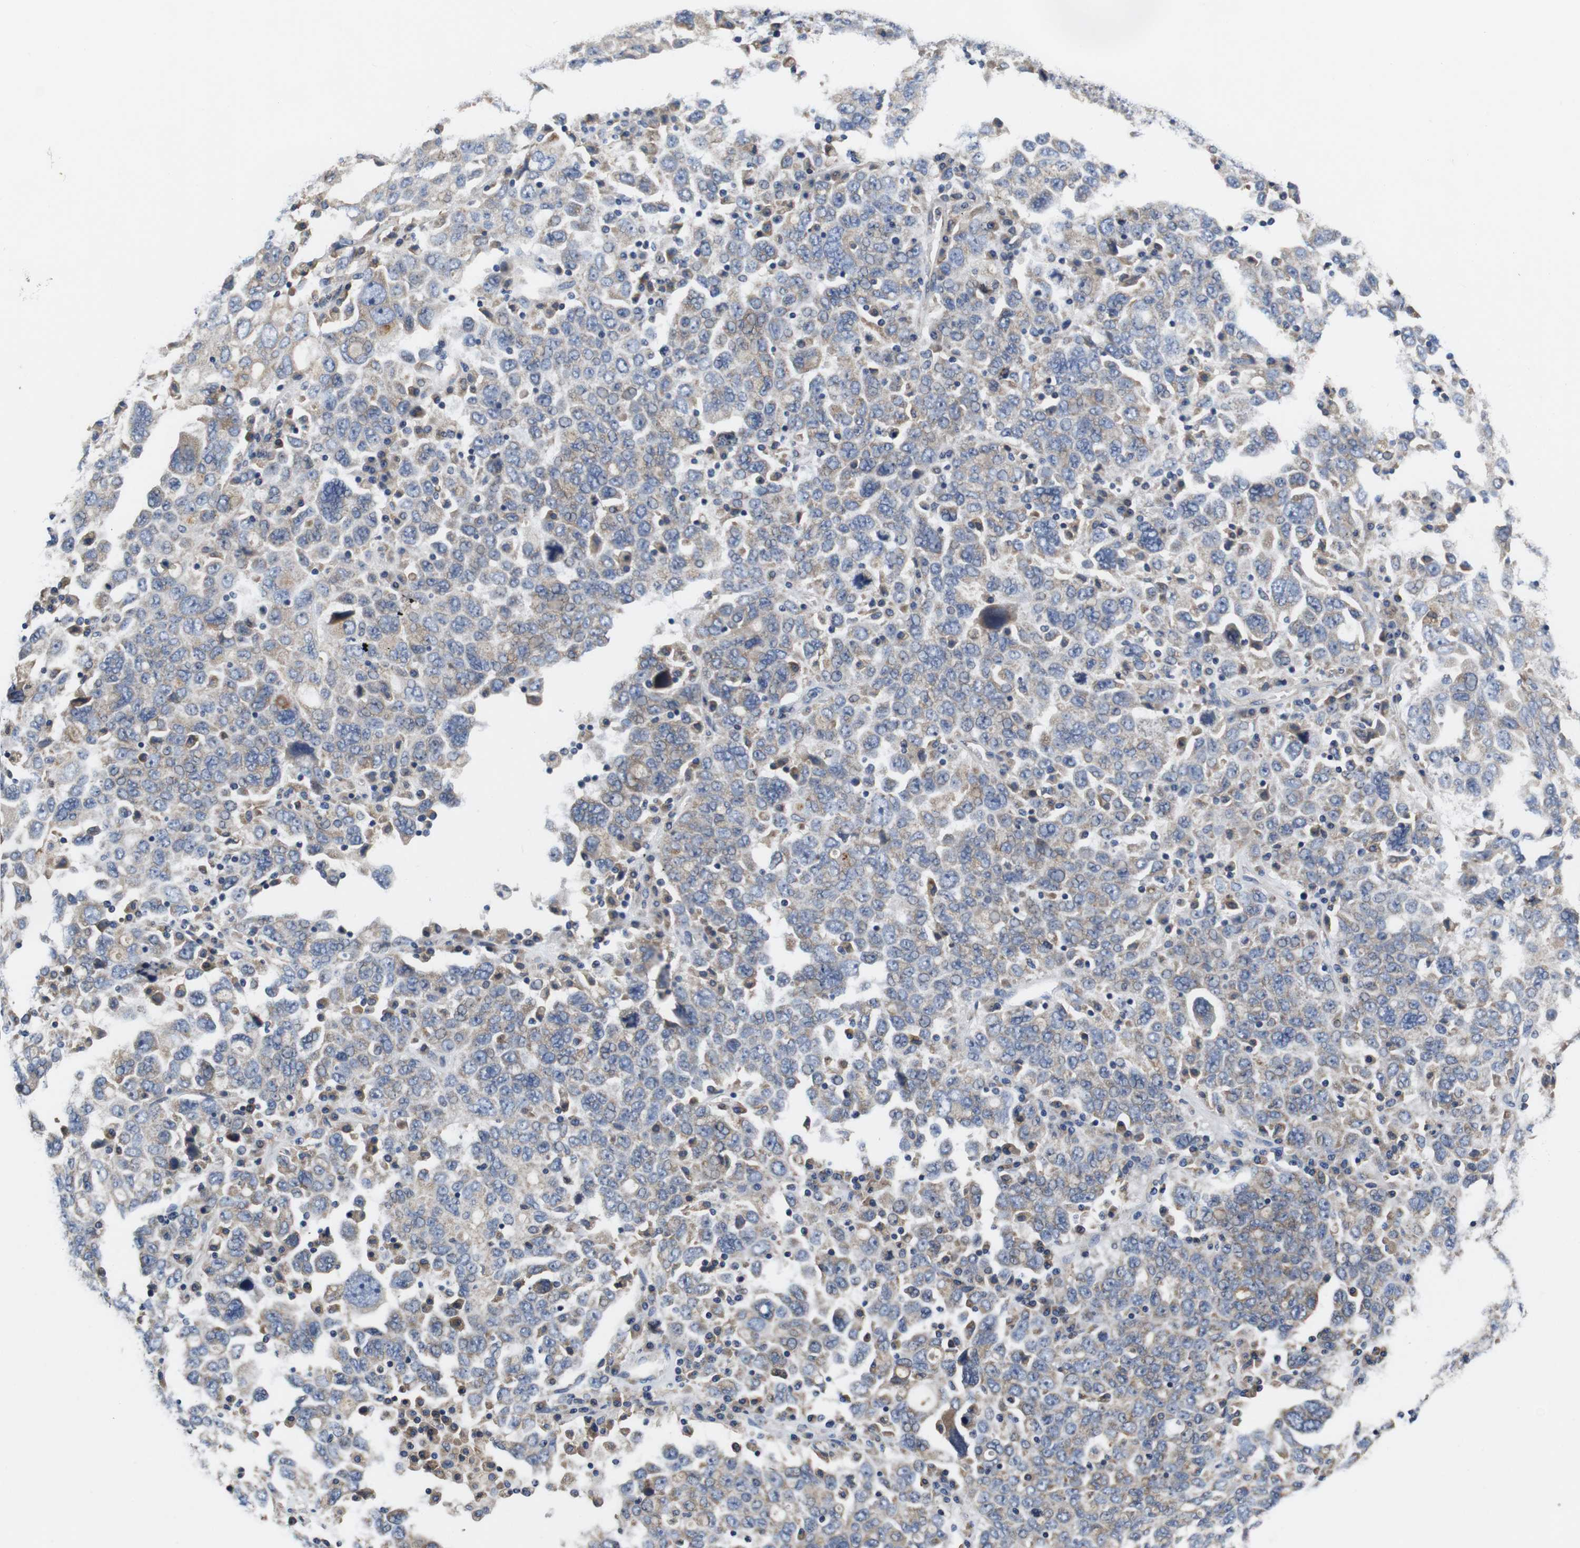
{"staining": {"intensity": "weak", "quantity": "25%-75%", "location": "cytoplasmic/membranous"}, "tissue": "ovarian cancer", "cell_type": "Tumor cells", "image_type": "cancer", "snomed": [{"axis": "morphology", "description": "Carcinoma, endometroid"}, {"axis": "topography", "description": "Ovary"}], "caption": "A low amount of weak cytoplasmic/membranous expression is present in about 25%-75% of tumor cells in endometroid carcinoma (ovarian) tissue.", "gene": "MARCHF7", "patient": {"sex": "female", "age": 62}}